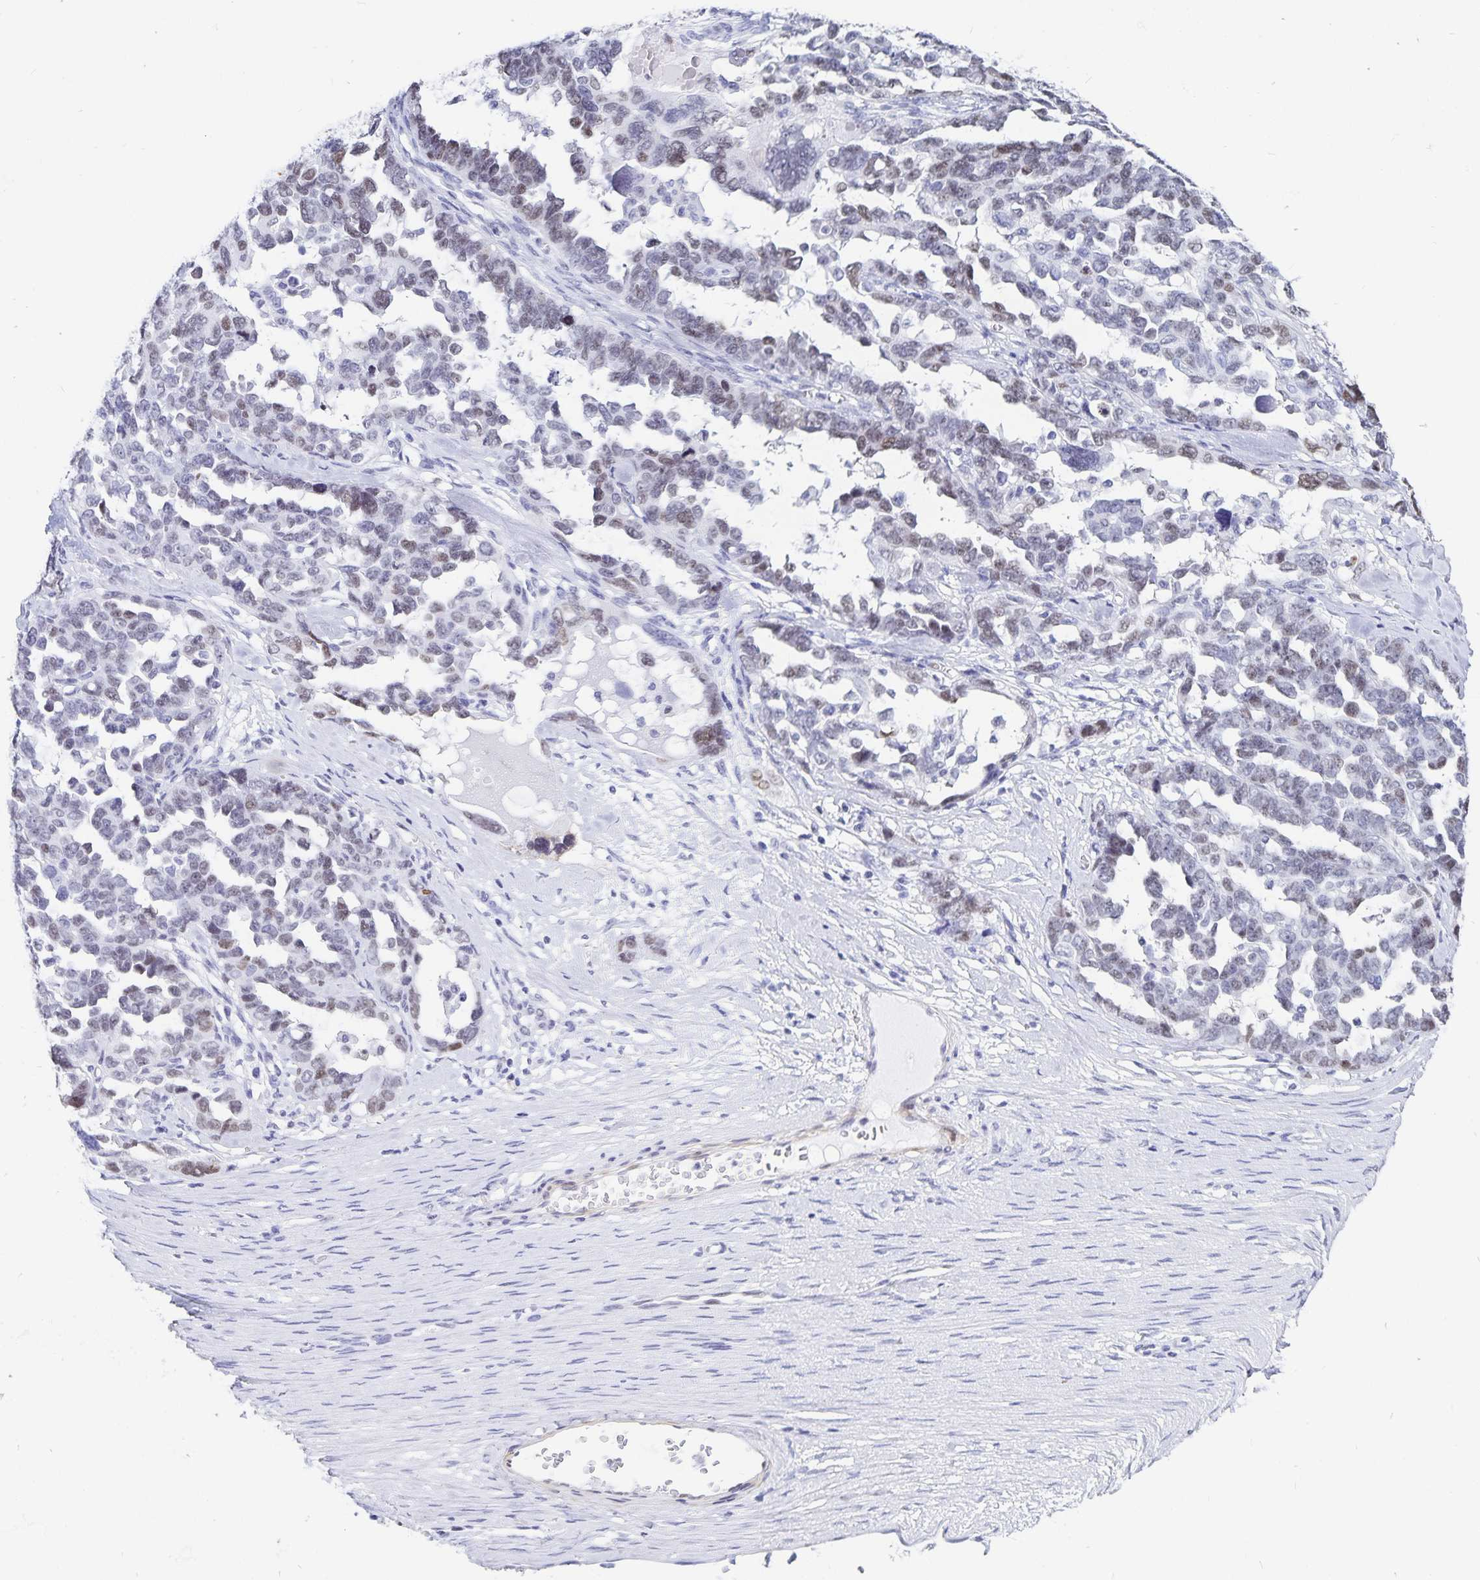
{"staining": {"intensity": "weak", "quantity": "25%-75%", "location": "nuclear"}, "tissue": "ovarian cancer", "cell_type": "Tumor cells", "image_type": "cancer", "snomed": [{"axis": "morphology", "description": "Cystadenocarcinoma, serous, NOS"}, {"axis": "topography", "description": "Ovary"}], "caption": "Serous cystadenocarcinoma (ovarian) was stained to show a protein in brown. There is low levels of weak nuclear expression in about 25%-75% of tumor cells.", "gene": "HMGB3", "patient": {"sex": "female", "age": 69}}